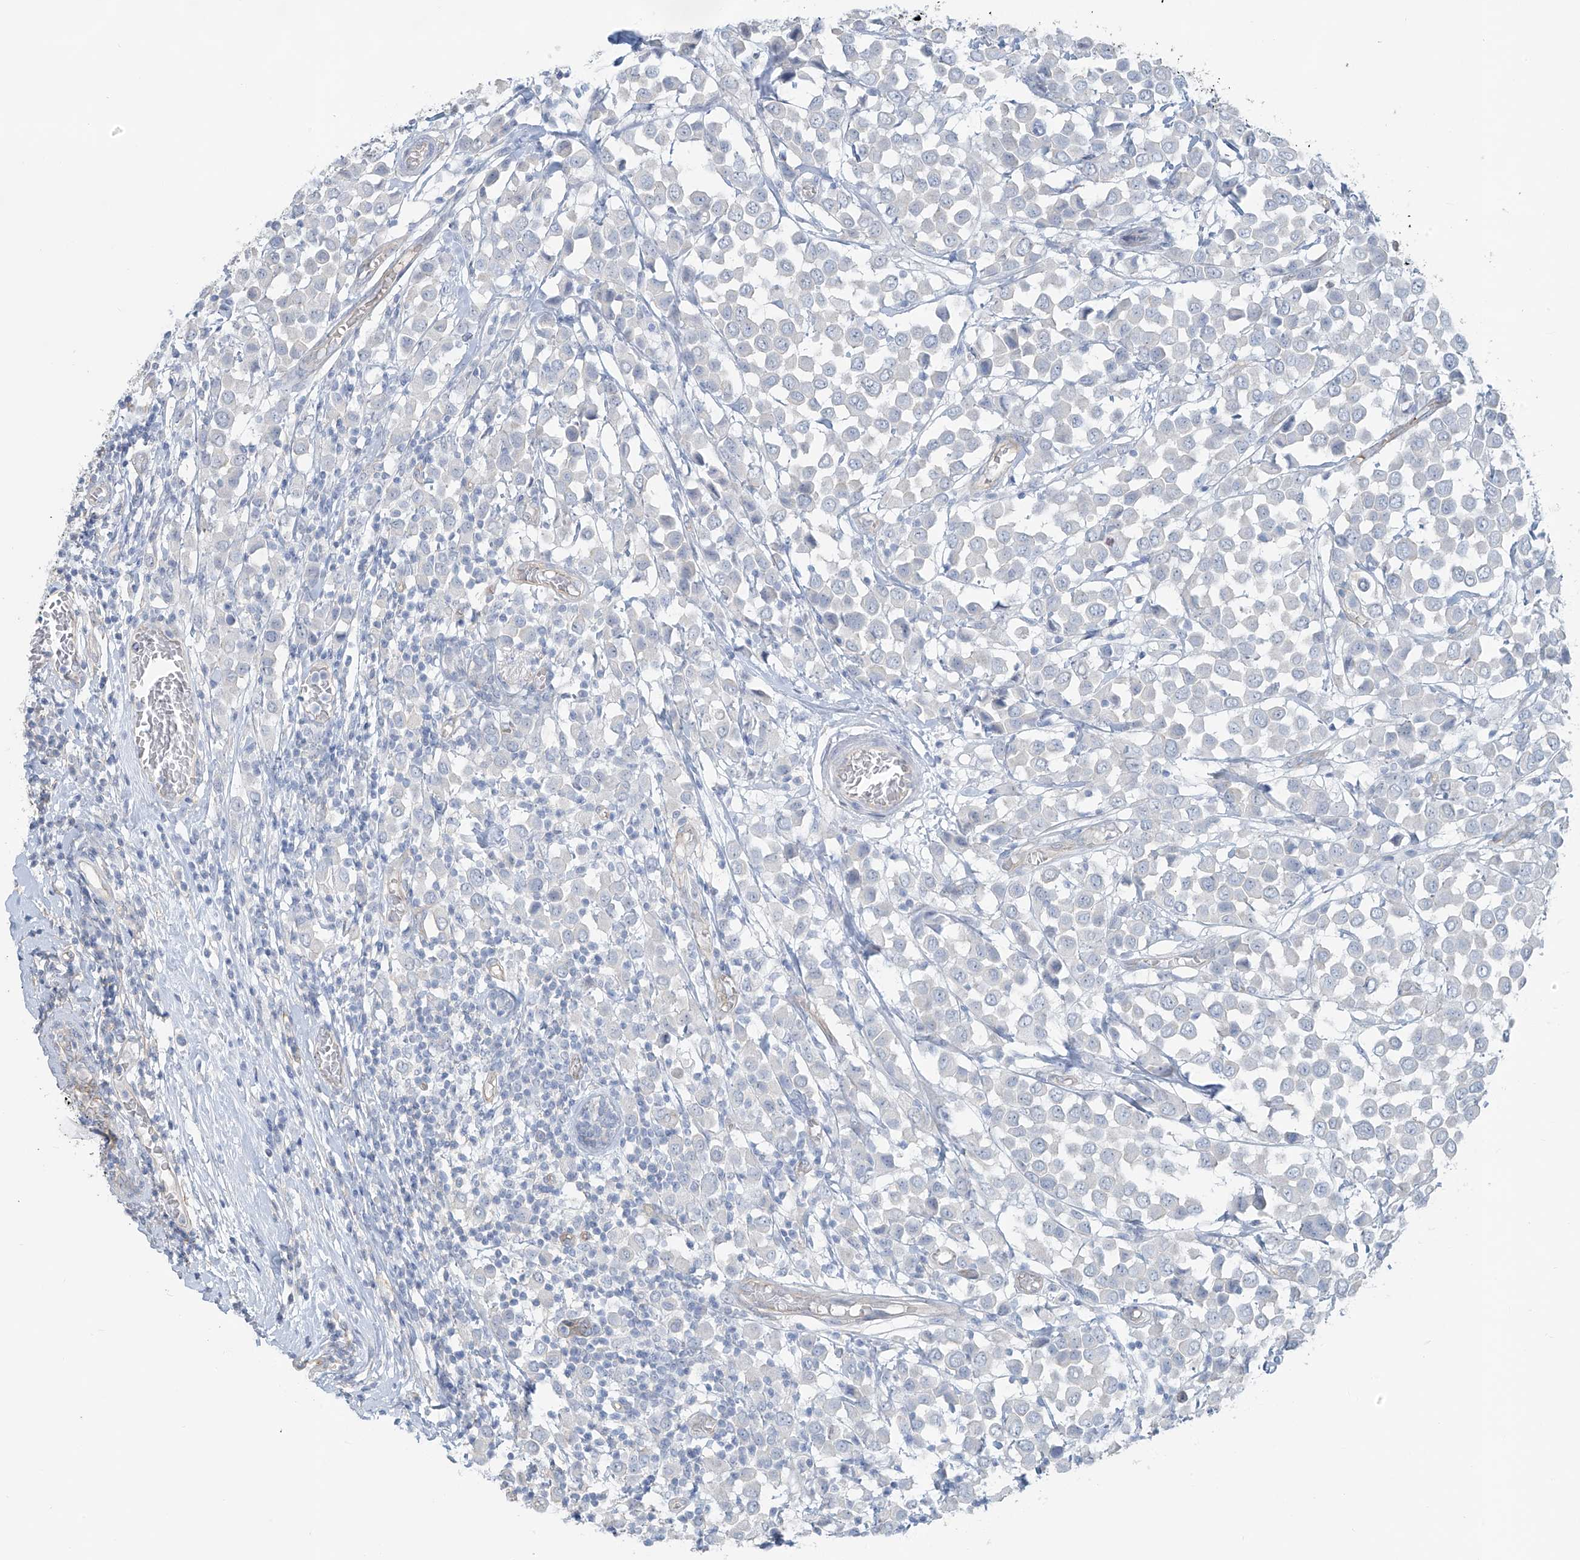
{"staining": {"intensity": "negative", "quantity": "none", "location": "none"}, "tissue": "breast cancer", "cell_type": "Tumor cells", "image_type": "cancer", "snomed": [{"axis": "morphology", "description": "Duct carcinoma"}, {"axis": "topography", "description": "Breast"}], "caption": "Tumor cells are negative for protein expression in human breast cancer.", "gene": "TUBE1", "patient": {"sex": "female", "age": 61}}